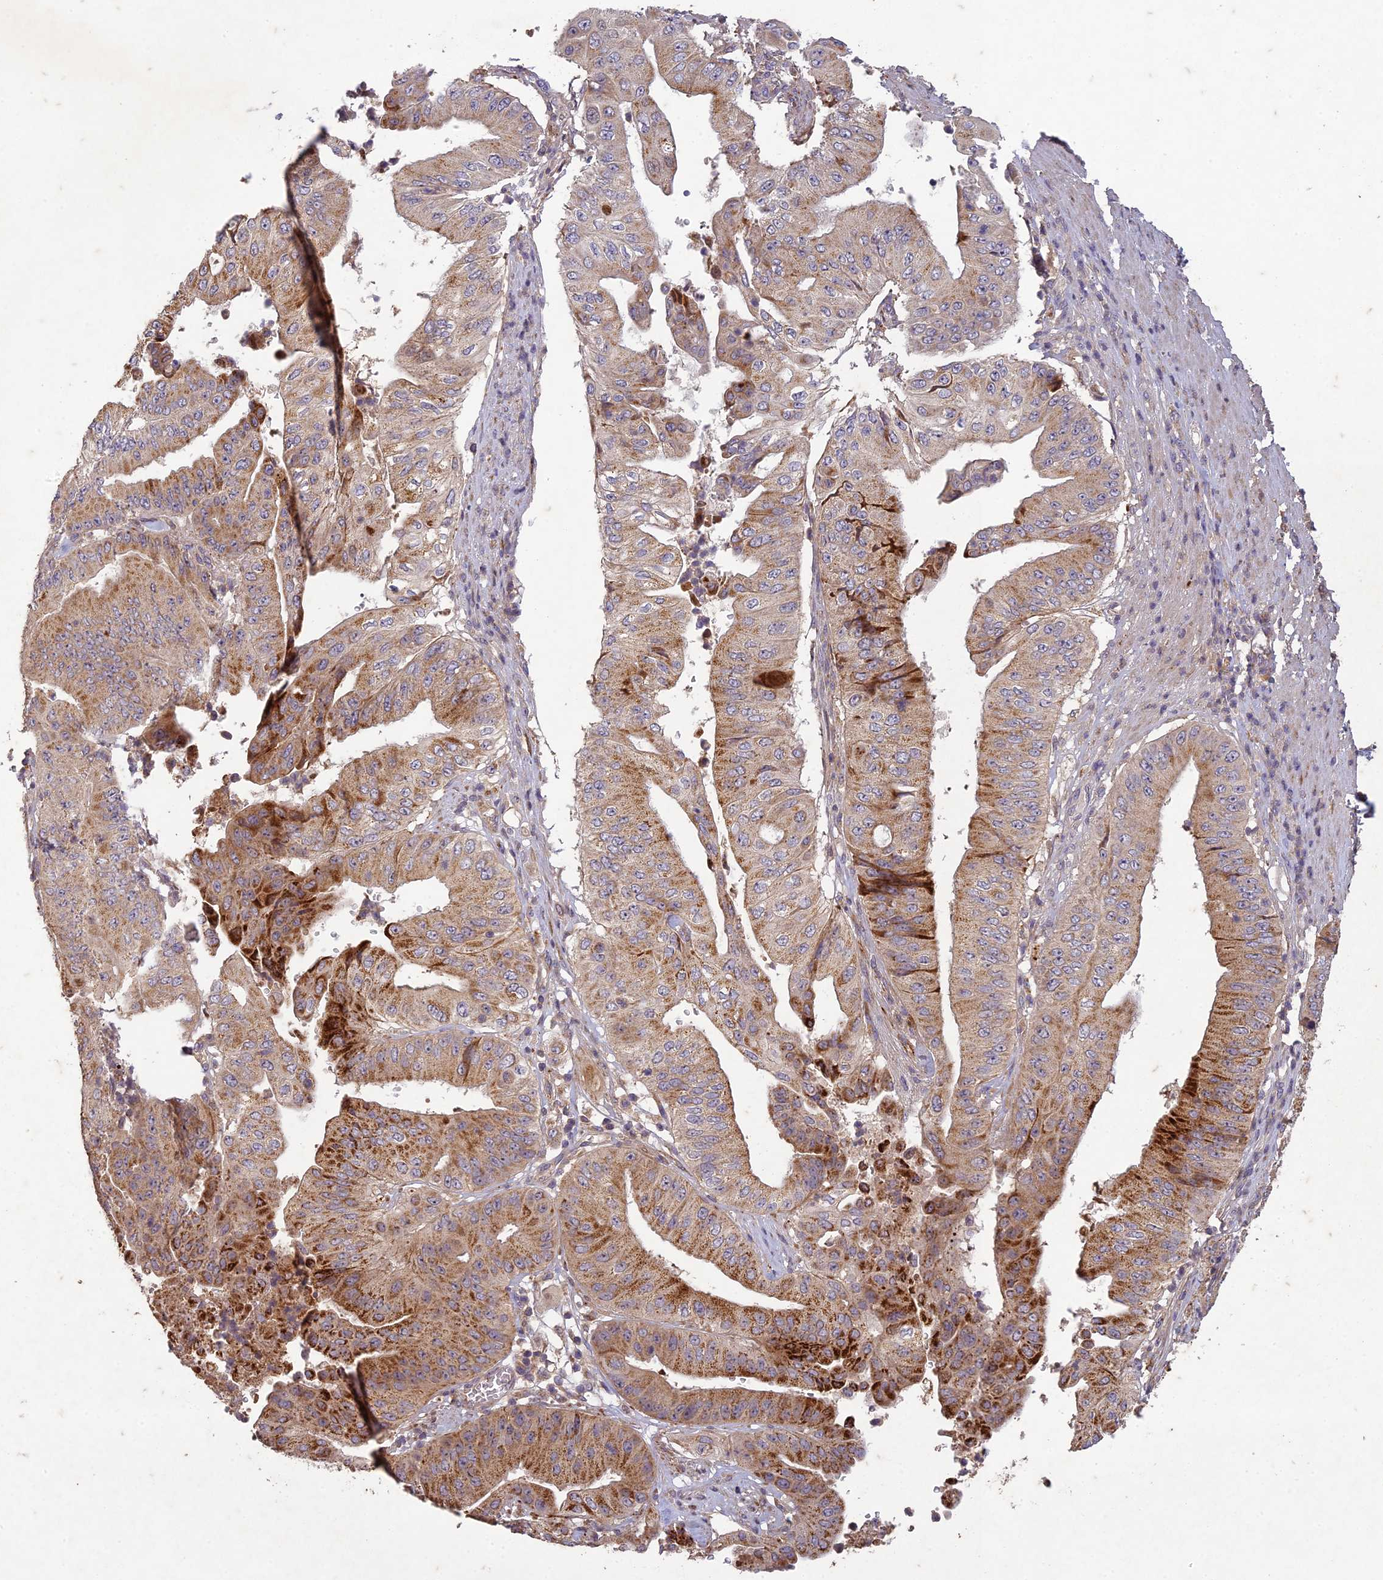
{"staining": {"intensity": "strong", "quantity": "25%-75%", "location": "cytoplasmic/membranous"}, "tissue": "pancreatic cancer", "cell_type": "Tumor cells", "image_type": "cancer", "snomed": [{"axis": "morphology", "description": "Adenocarcinoma, NOS"}, {"axis": "topography", "description": "Pancreas"}], "caption": "About 25%-75% of tumor cells in human pancreatic cancer (adenocarcinoma) display strong cytoplasmic/membranous protein positivity as visualized by brown immunohistochemical staining.", "gene": "TCF25", "patient": {"sex": "female", "age": 77}}